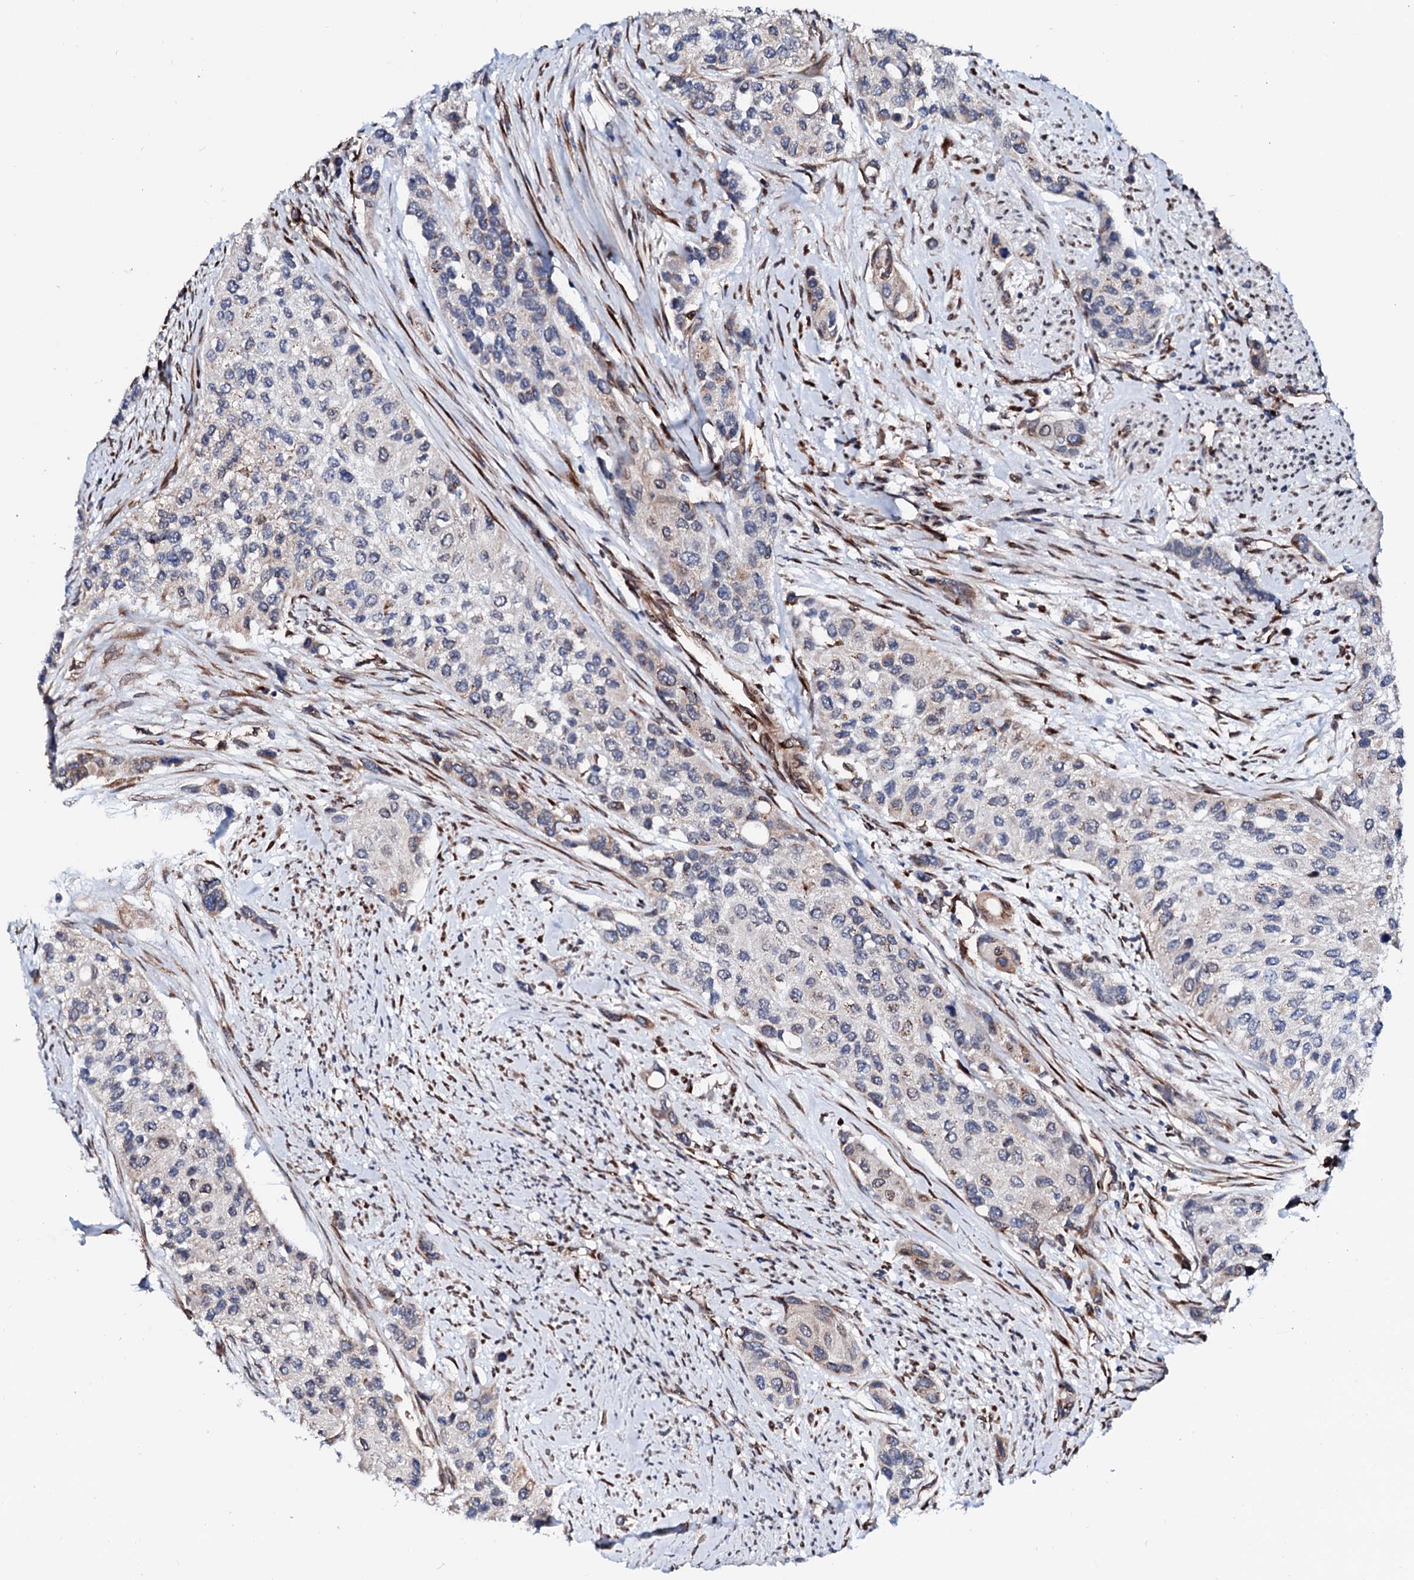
{"staining": {"intensity": "negative", "quantity": "none", "location": "none"}, "tissue": "urothelial cancer", "cell_type": "Tumor cells", "image_type": "cancer", "snomed": [{"axis": "morphology", "description": "Normal tissue, NOS"}, {"axis": "morphology", "description": "Urothelial carcinoma, High grade"}, {"axis": "topography", "description": "Vascular tissue"}, {"axis": "topography", "description": "Urinary bladder"}], "caption": "High power microscopy image of an immunohistochemistry image of urothelial cancer, revealing no significant expression in tumor cells.", "gene": "TMCO3", "patient": {"sex": "female", "age": 56}}